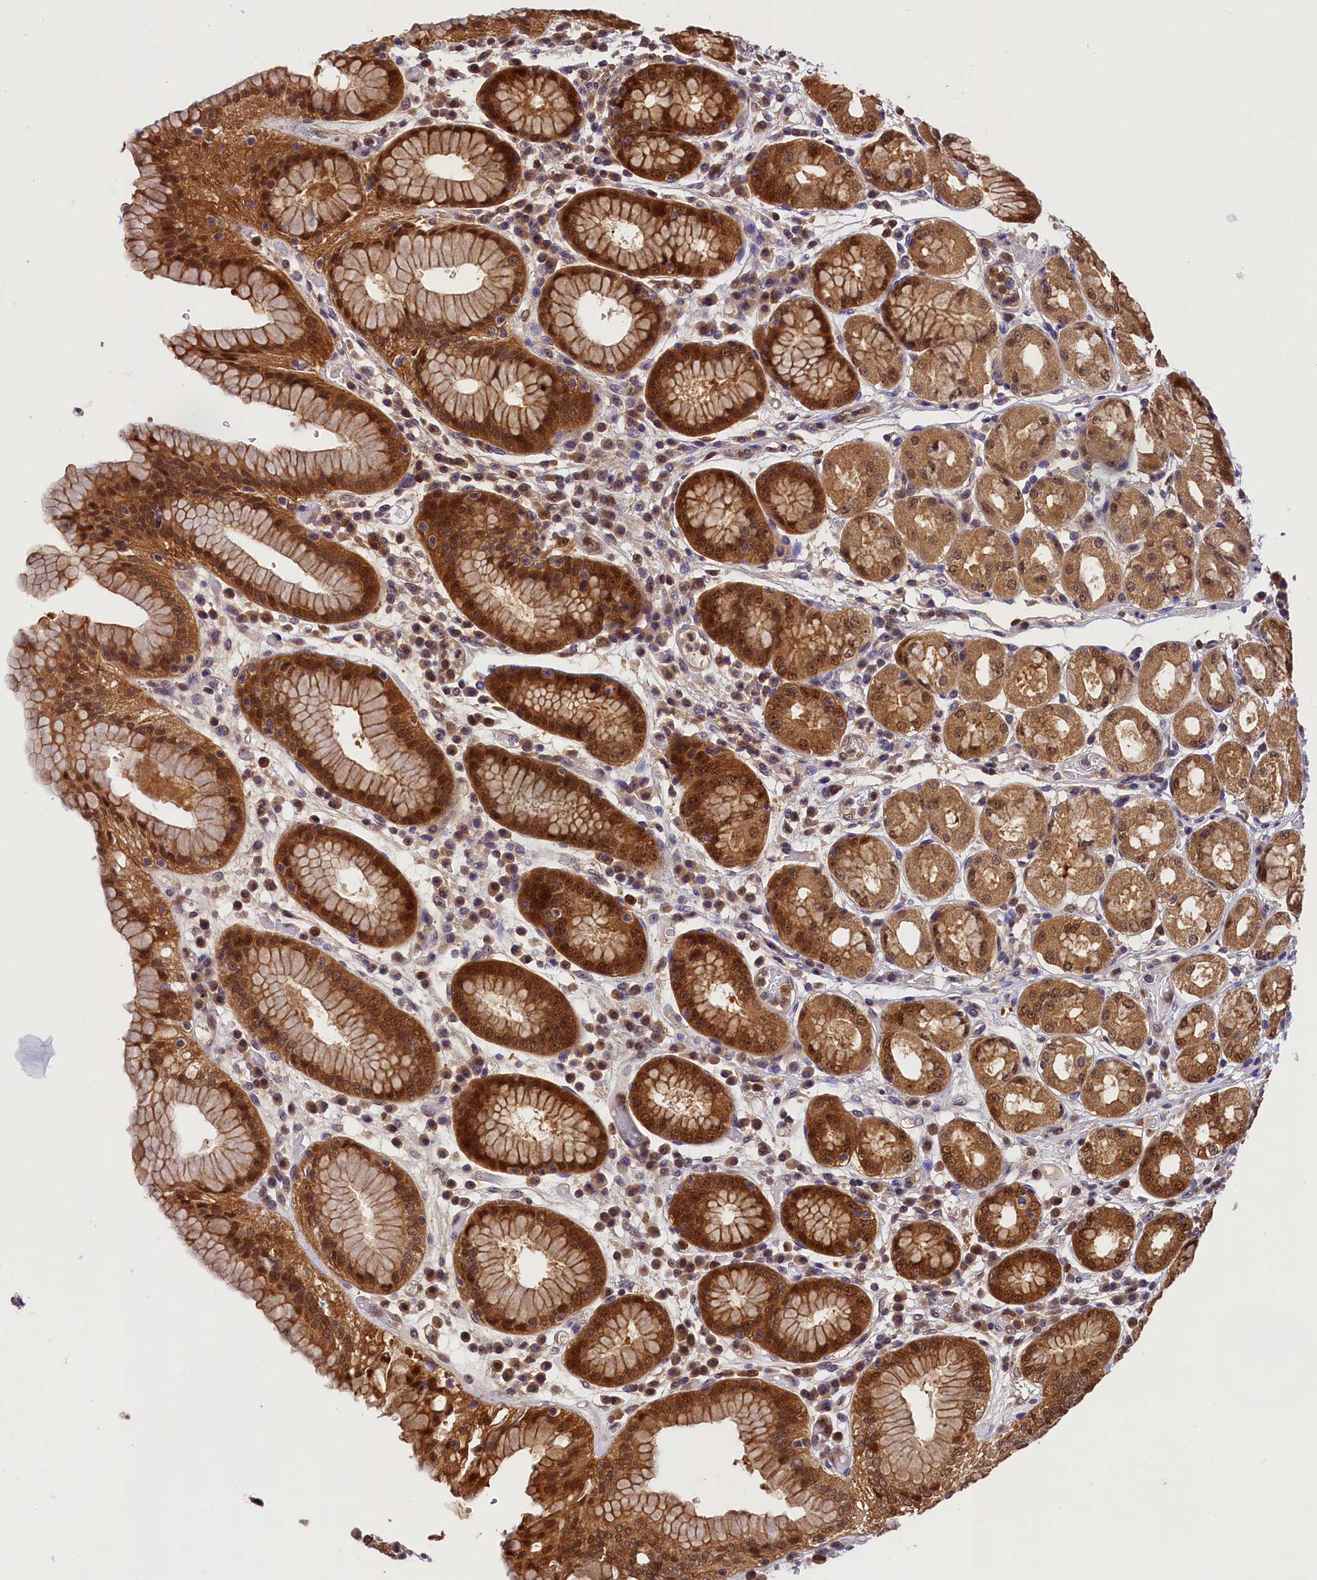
{"staining": {"intensity": "strong", "quantity": ">75%", "location": "cytoplasmic/membranous,nuclear"}, "tissue": "stomach", "cell_type": "Glandular cells", "image_type": "normal", "snomed": [{"axis": "morphology", "description": "Normal tissue, NOS"}, {"axis": "topography", "description": "Stomach"}, {"axis": "topography", "description": "Stomach, lower"}], "caption": "Protein expression analysis of benign stomach exhibits strong cytoplasmic/membranous,nuclear staining in about >75% of glandular cells. (Brightfield microscopy of DAB IHC at high magnification).", "gene": "EIF6", "patient": {"sex": "female", "age": 56}}